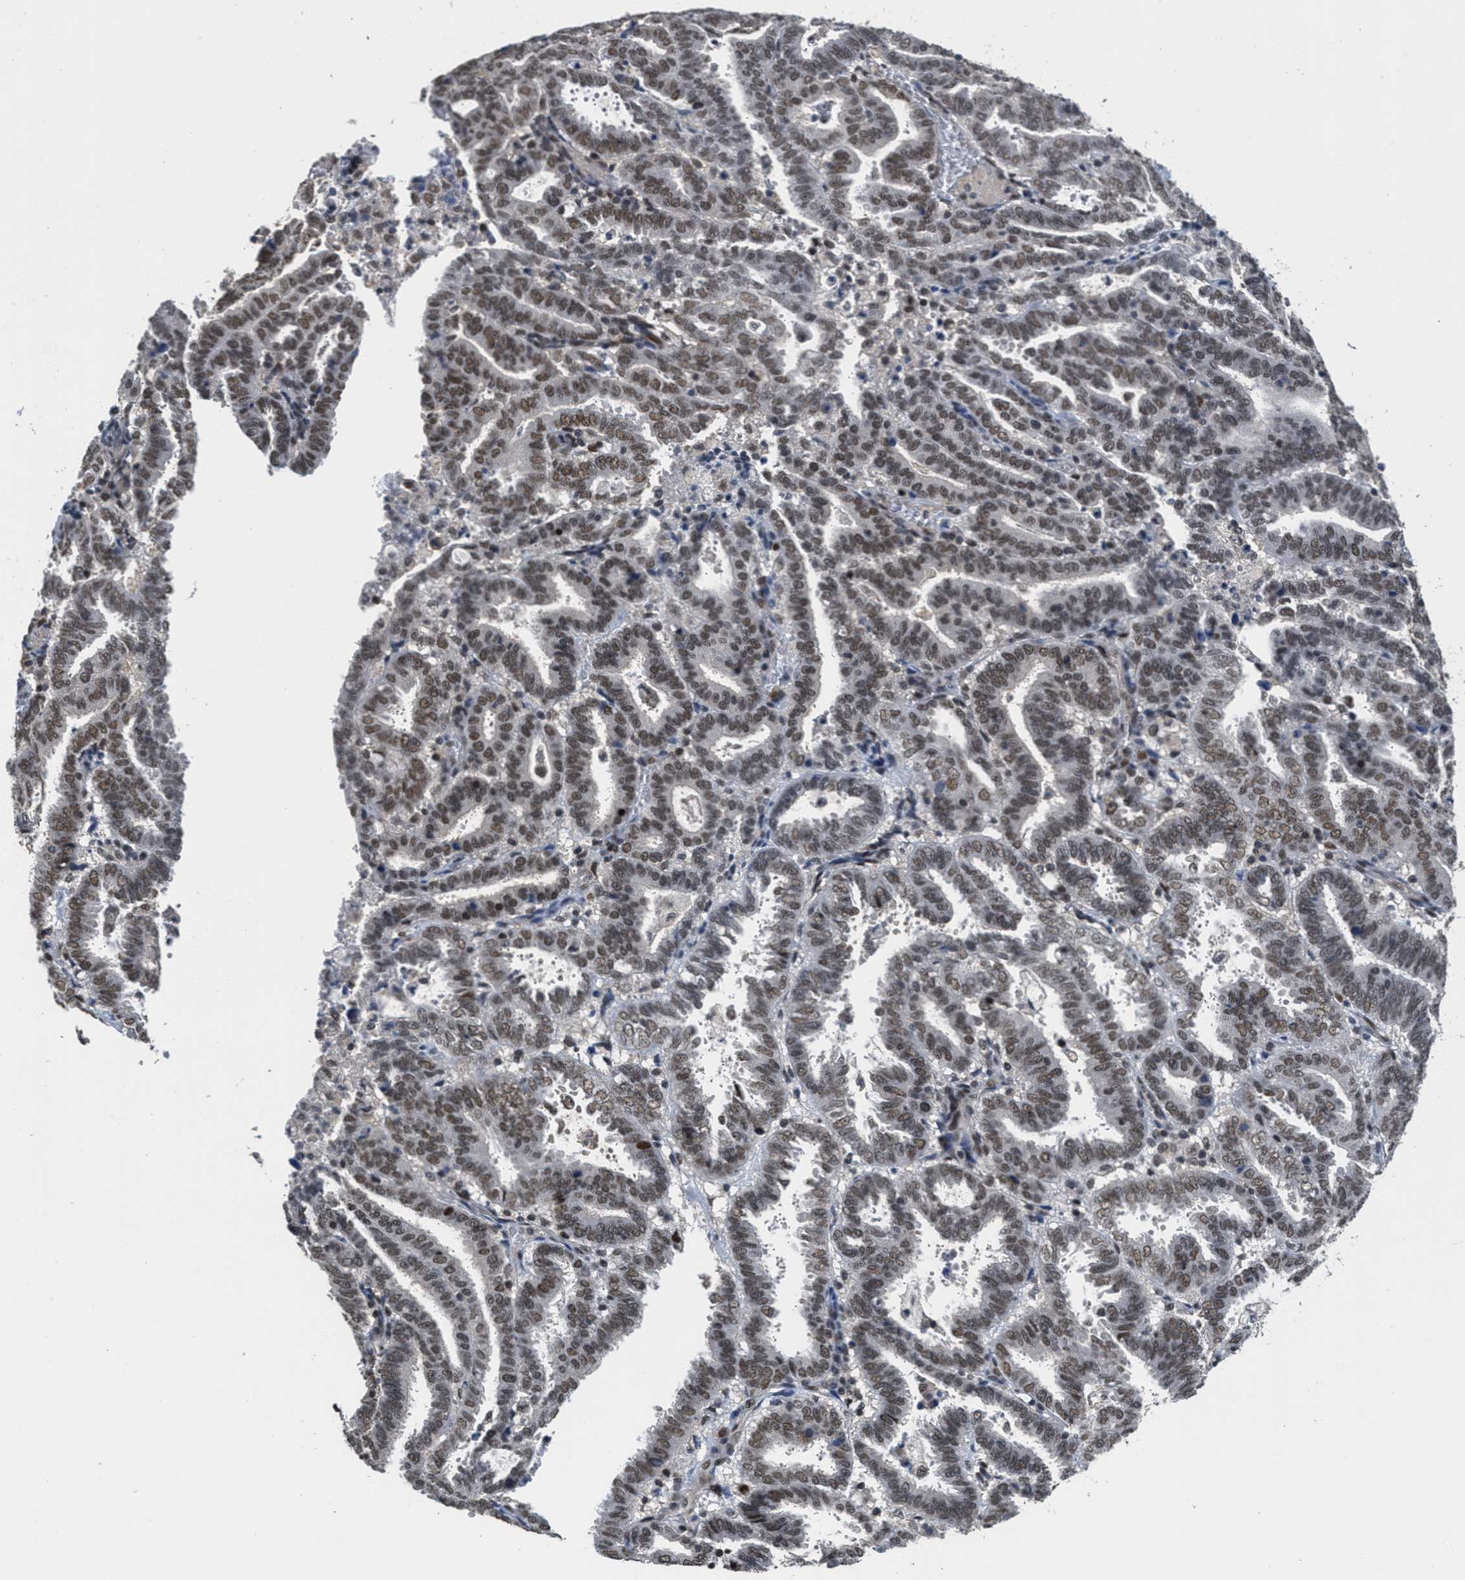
{"staining": {"intensity": "moderate", "quantity": ">75%", "location": "nuclear"}, "tissue": "endometrial cancer", "cell_type": "Tumor cells", "image_type": "cancer", "snomed": [{"axis": "morphology", "description": "Adenocarcinoma, NOS"}, {"axis": "topography", "description": "Uterus"}], "caption": "Tumor cells display medium levels of moderate nuclear positivity in about >75% of cells in adenocarcinoma (endometrial). The protein is shown in brown color, while the nuclei are stained blue.", "gene": "CUL4B", "patient": {"sex": "female", "age": 83}}